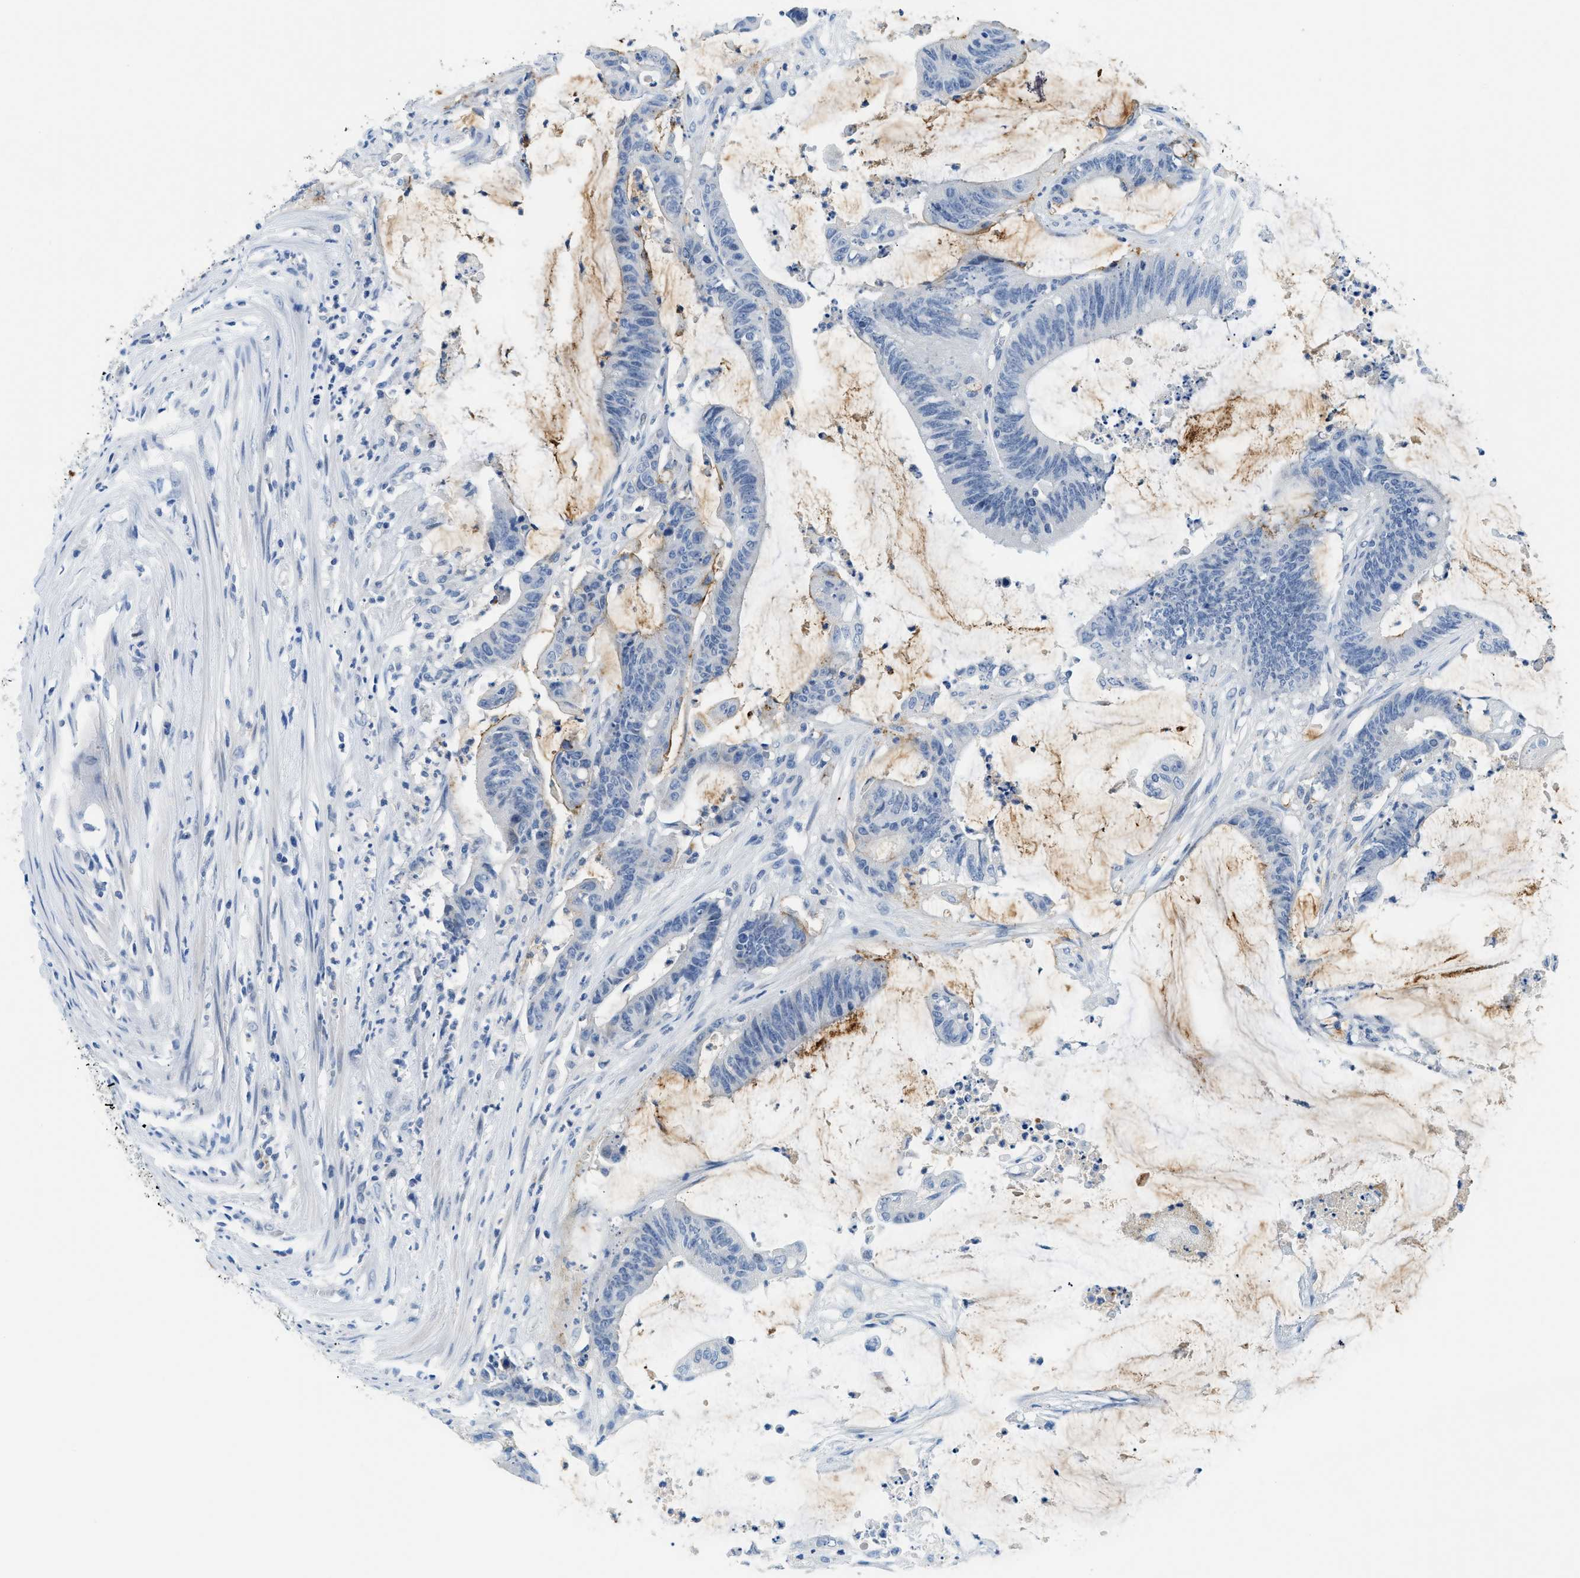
{"staining": {"intensity": "negative", "quantity": "none", "location": "none"}, "tissue": "colorectal cancer", "cell_type": "Tumor cells", "image_type": "cancer", "snomed": [{"axis": "morphology", "description": "Adenocarcinoma, NOS"}, {"axis": "topography", "description": "Rectum"}], "caption": "Colorectal adenocarcinoma was stained to show a protein in brown. There is no significant staining in tumor cells.", "gene": "MBL2", "patient": {"sex": "female", "age": 66}}